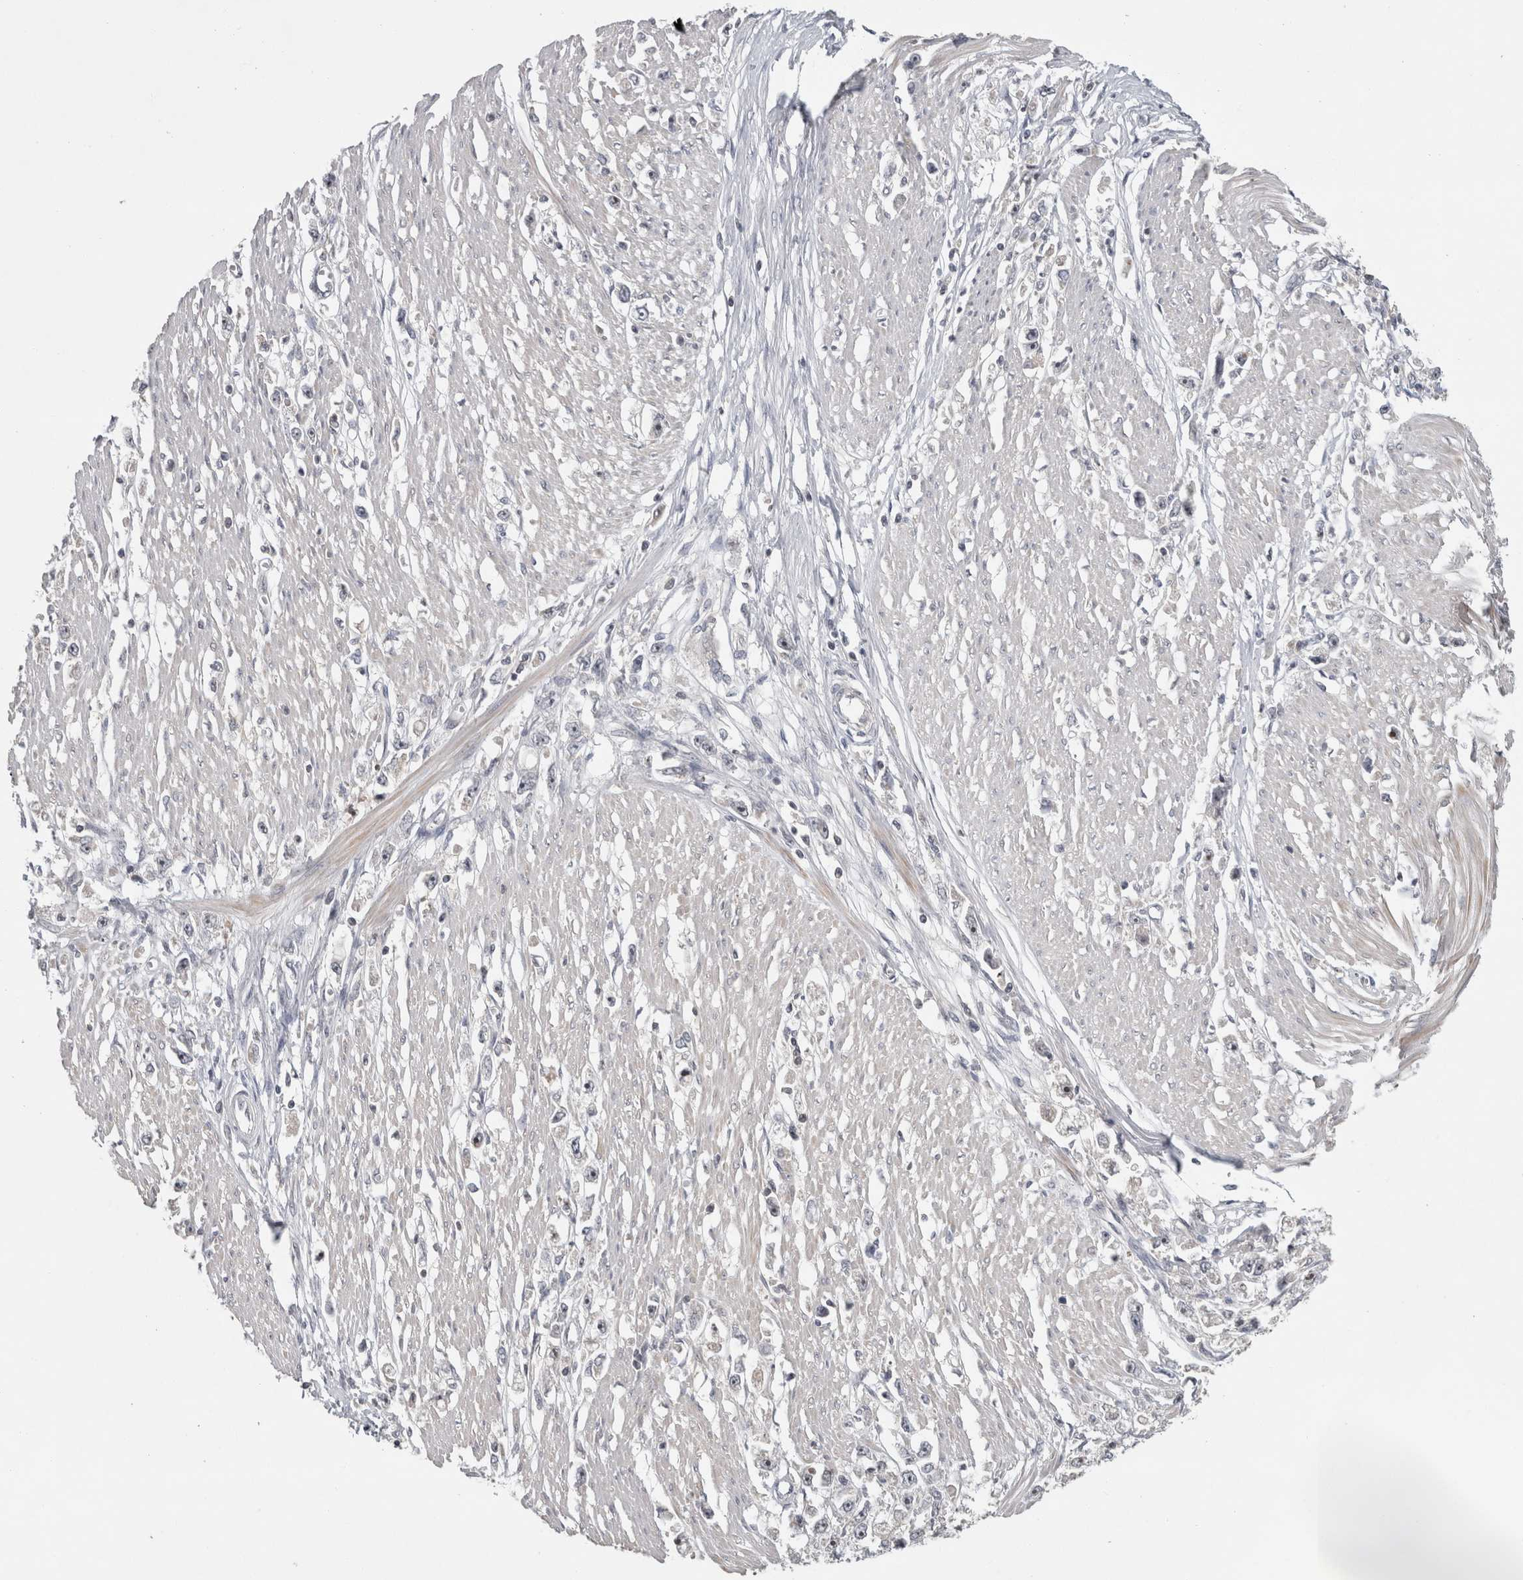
{"staining": {"intensity": "negative", "quantity": "none", "location": "none"}, "tissue": "stomach cancer", "cell_type": "Tumor cells", "image_type": "cancer", "snomed": [{"axis": "morphology", "description": "Adenocarcinoma, NOS"}, {"axis": "topography", "description": "Stomach"}], "caption": "Stomach cancer was stained to show a protein in brown. There is no significant positivity in tumor cells.", "gene": "RBM28", "patient": {"sex": "female", "age": 59}}